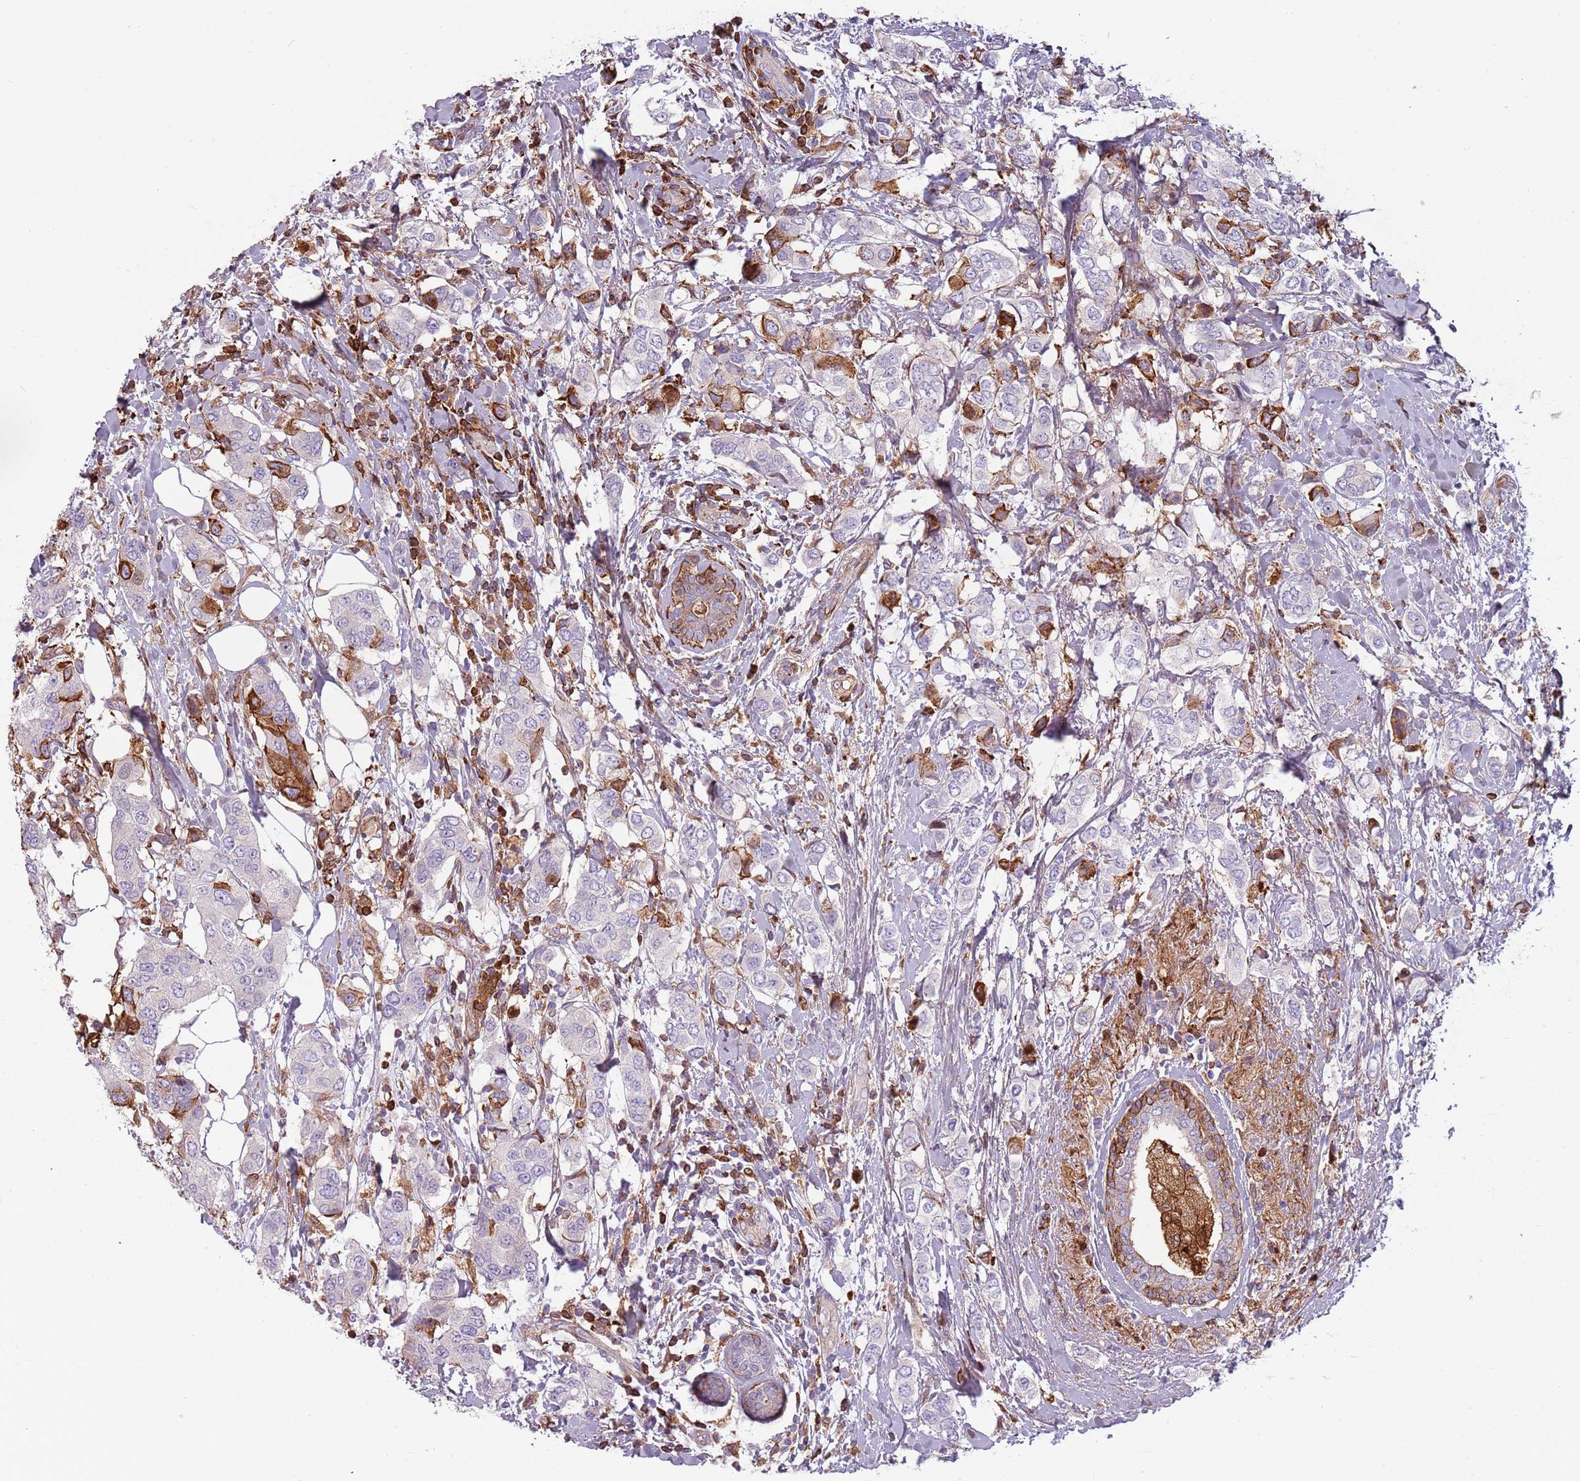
{"staining": {"intensity": "moderate", "quantity": "<25%", "location": "cytoplasmic/membranous"}, "tissue": "breast cancer", "cell_type": "Tumor cells", "image_type": "cancer", "snomed": [{"axis": "morphology", "description": "Lobular carcinoma"}, {"axis": "topography", "description": "Breast"}], "caption": "Lobular carcinoma (breast) was stained to show a protein in brown. There is low levels of moderate cytoplasmic/membranous expression in about <25% of tumor cells.", "gene": "NADK", "patient": {"sex": "female", "age": 51}}